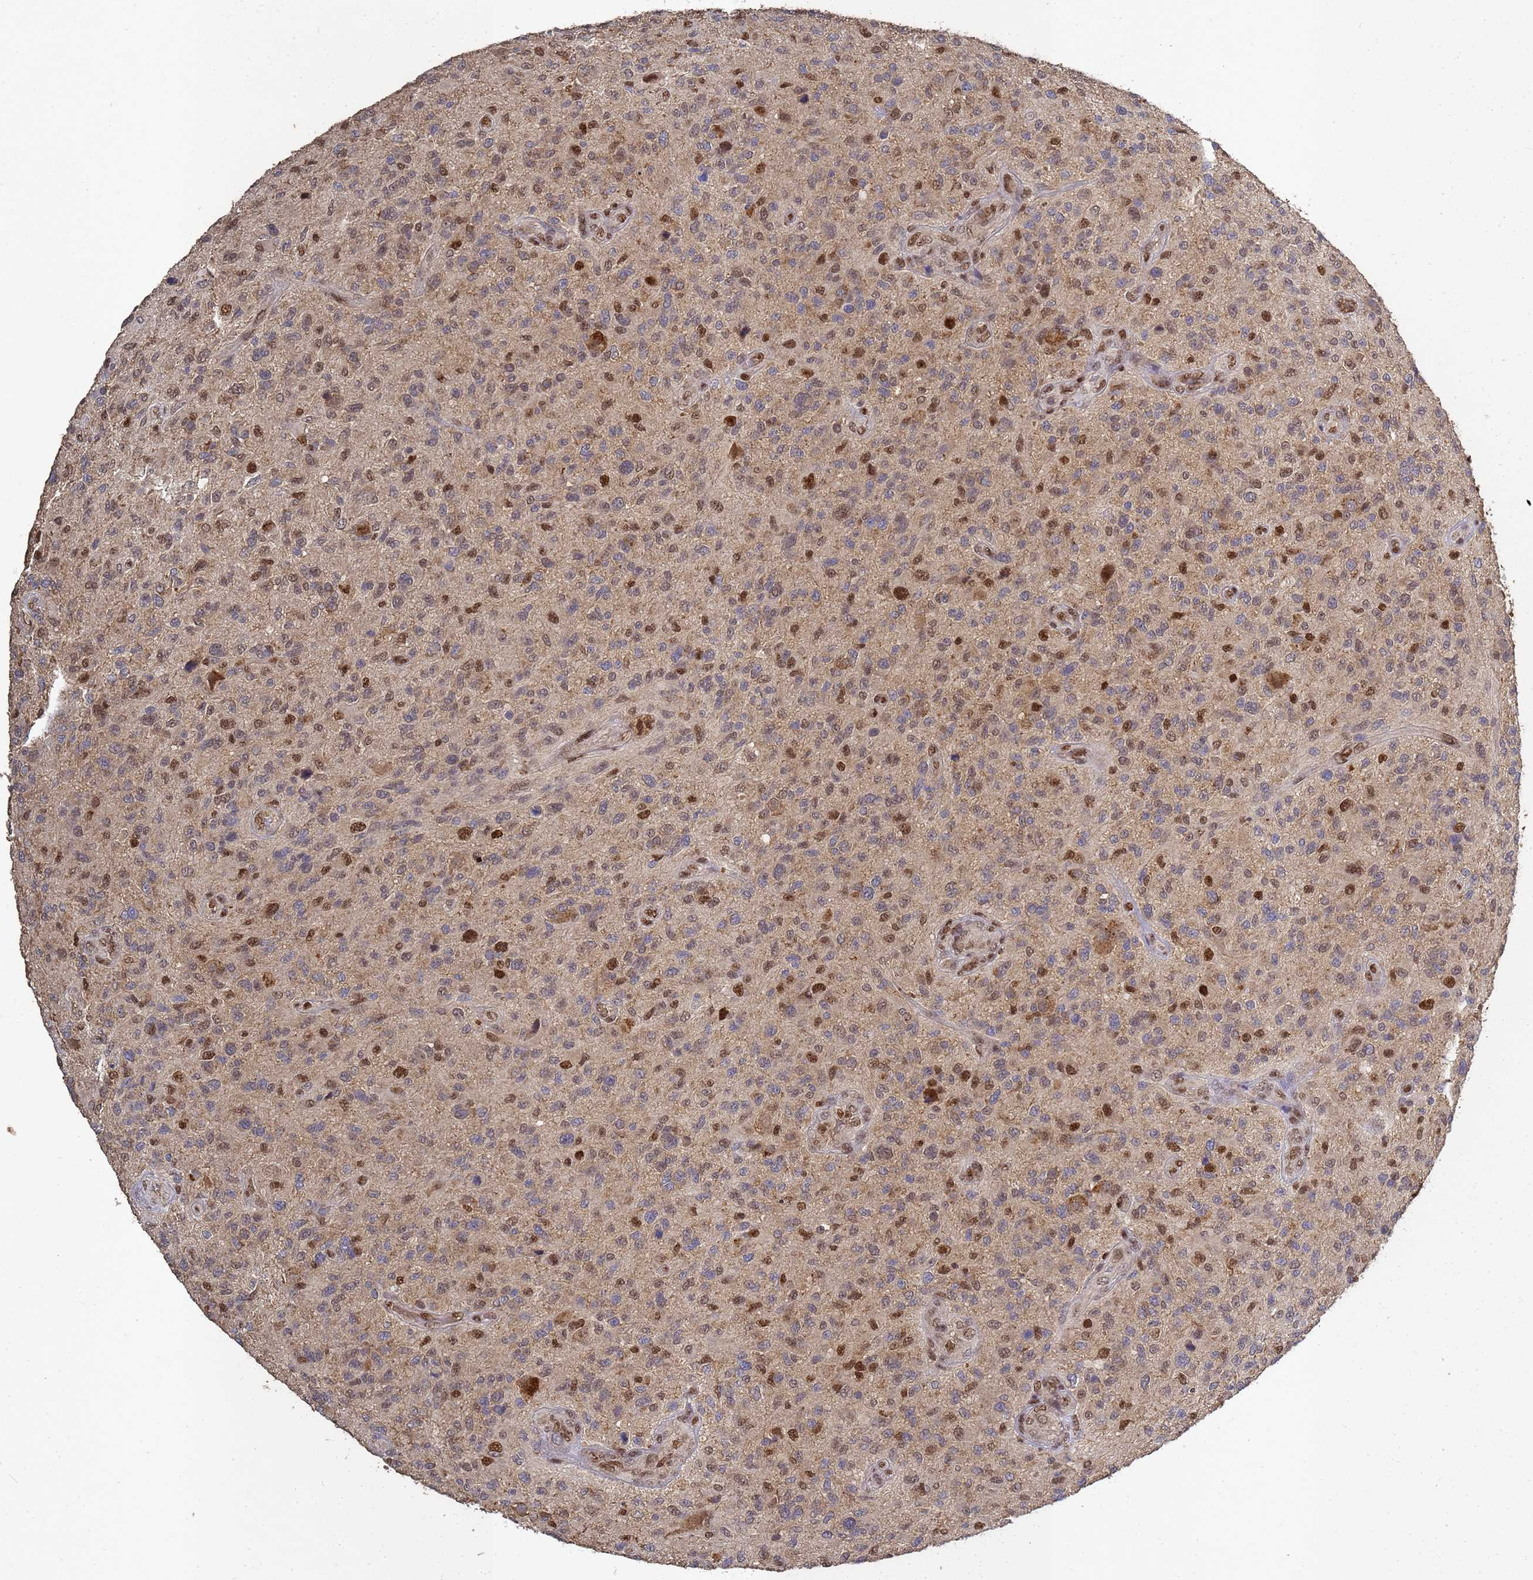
{"staining": {"intensity": "moderate", "quantity": "25%-75%", "location": "nuclear"}, "tissue": "glioma", "cell_type": "Tumor cells", "image_type": "cancer", "snomed": [{"axis": "morphology", "description": "Glioma, malignant, High grade"}, {"axis": "topography", "description": "Brain"}], "caption": "Moderate nuclear expression for a protein is appreciated in about 25%-75% of tumor cells of glioma using immunohistochemistry.", "gene": "SECISBP2", "patient": {"sex": "male", "age": 47}}